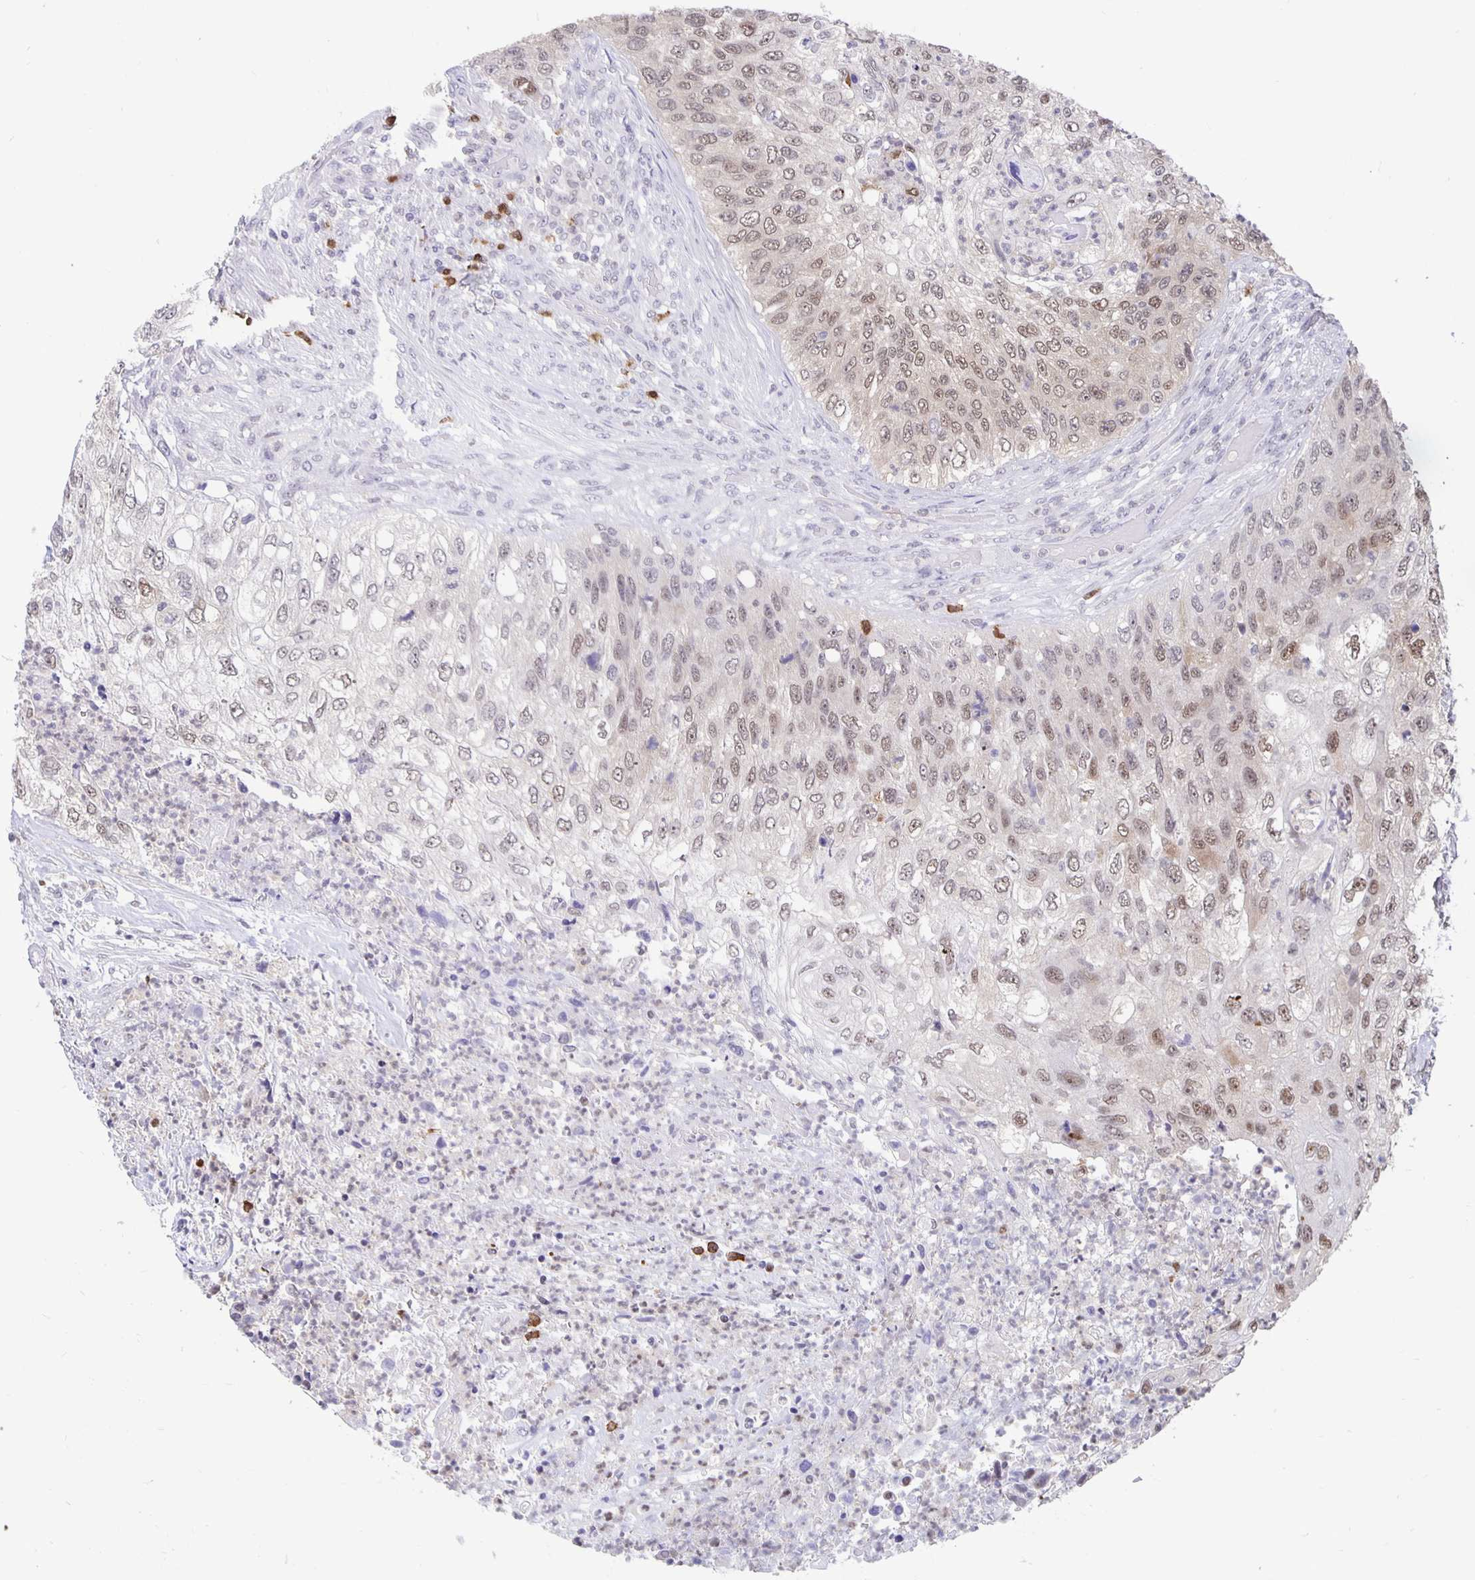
{"staining": {"intensity": "weak", "quantity": "25%-75%", "location": "nuclear"}, "tissue": "urothelial cancer", "cell_type": "Tumor cells", "image_type": "cancer", "snomed": [{"axis": "morphology", "description": "Urothelial carcinoma, High grade"}, {"axis": "topography", "description": "Urinary bladder"}], "caption": "About 25%-75% of tumor cells in human high-grade urothelial carcinoma display weak nuclear protein staining as visualized by brown immunohistochemical staining.", "gene": "ZNF691", "patient": {"sex": "female", "age": 60}}